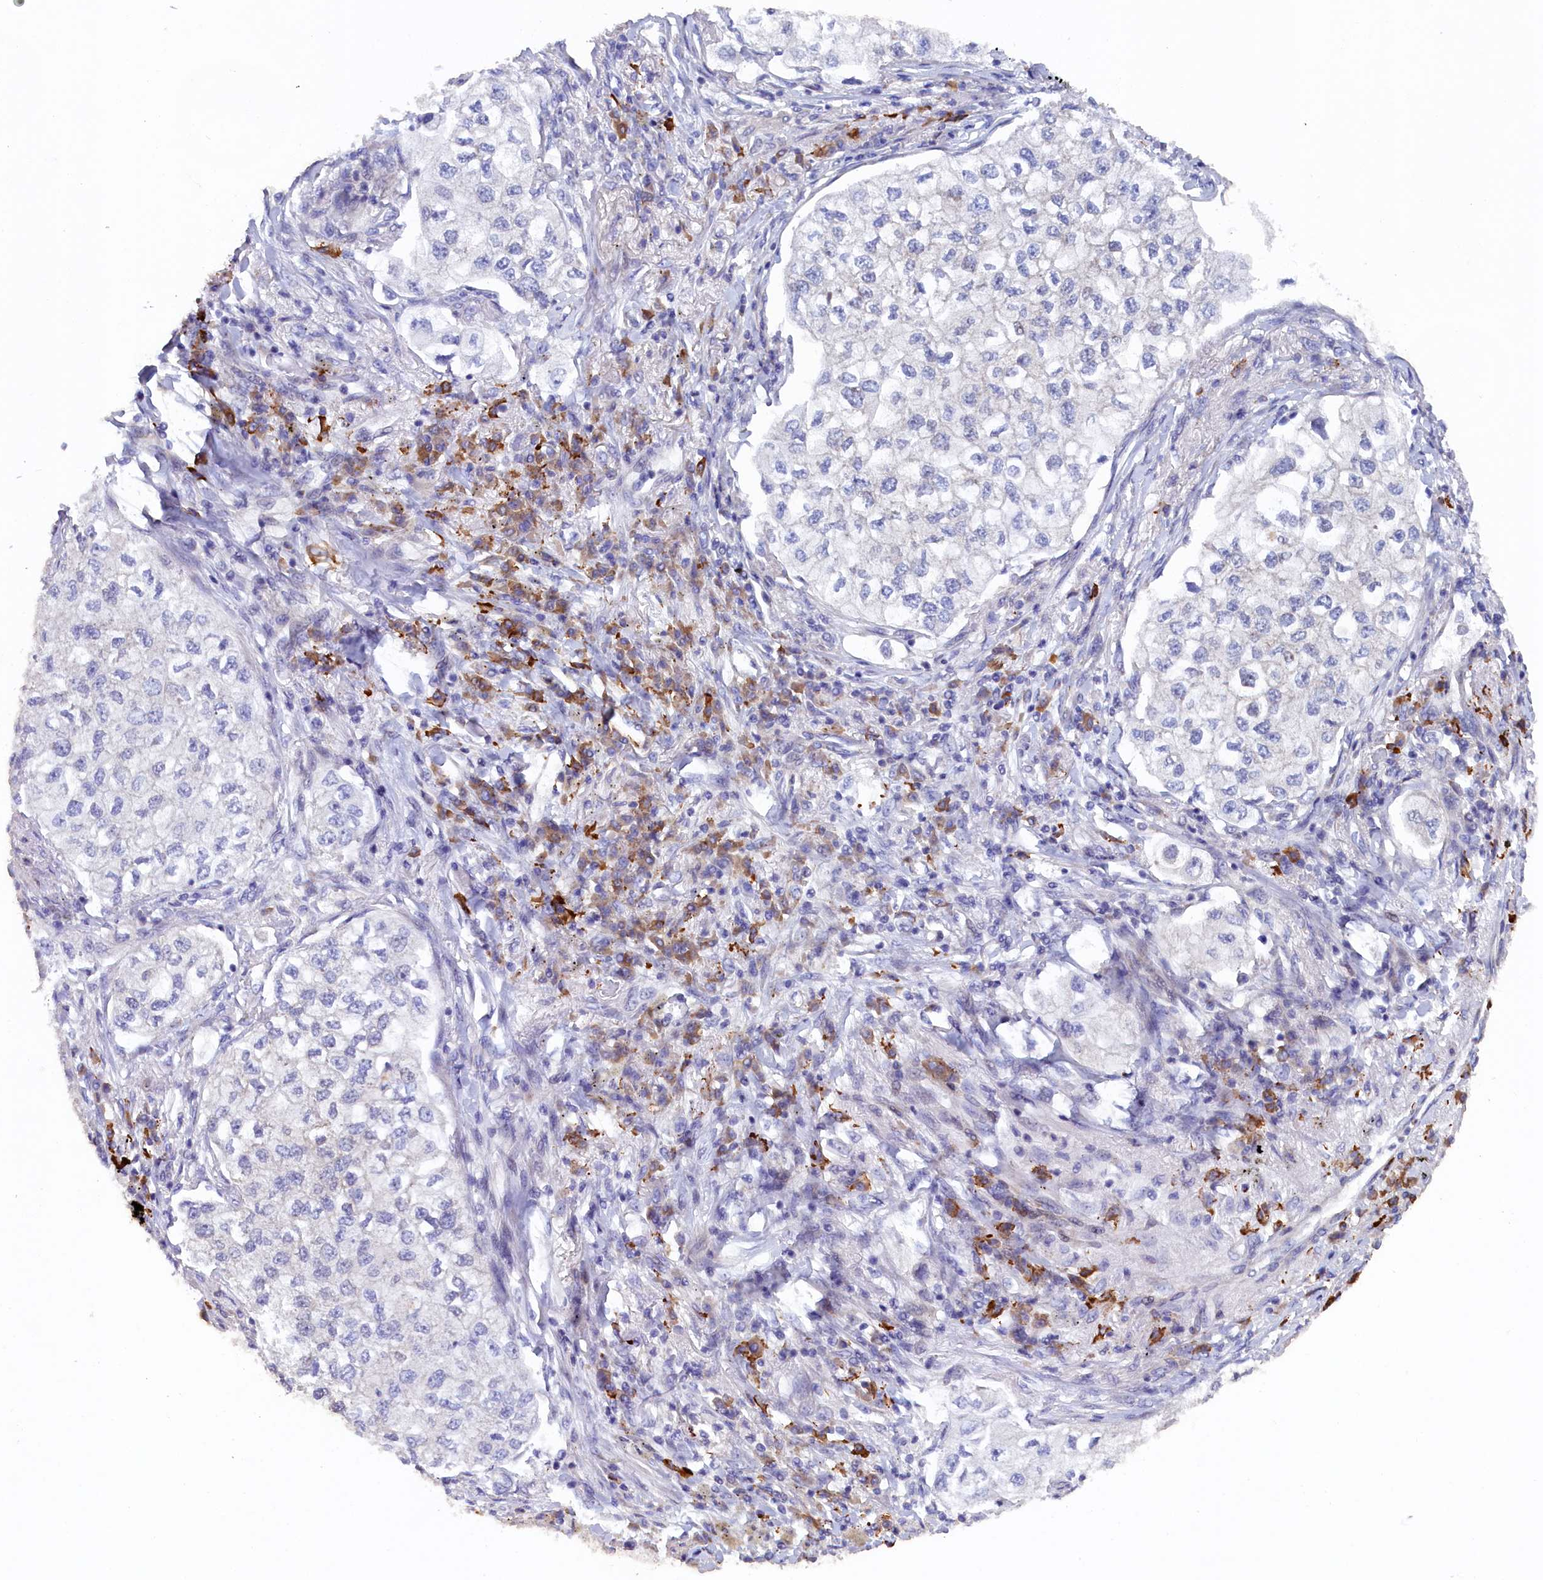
{"staining": {"intensity": "negative", "quantity": "none", "location": "none"}, "tissue": "lung cancer", "cell_type": "Tumor cells", "image_type": "cancer", "snomed": [{"axis": "morphology", "description": "Adenocarcinoma, NOS"}, {"axis": "topography", "description": "Lung"}], "caption": "This is an immunohistochemistry (IHC) micrograph of human lung adenocarcinoma. There is no staining in tumor cells.", "gene": "JPT2", "patient": {"sex": "male", "age": 63}}